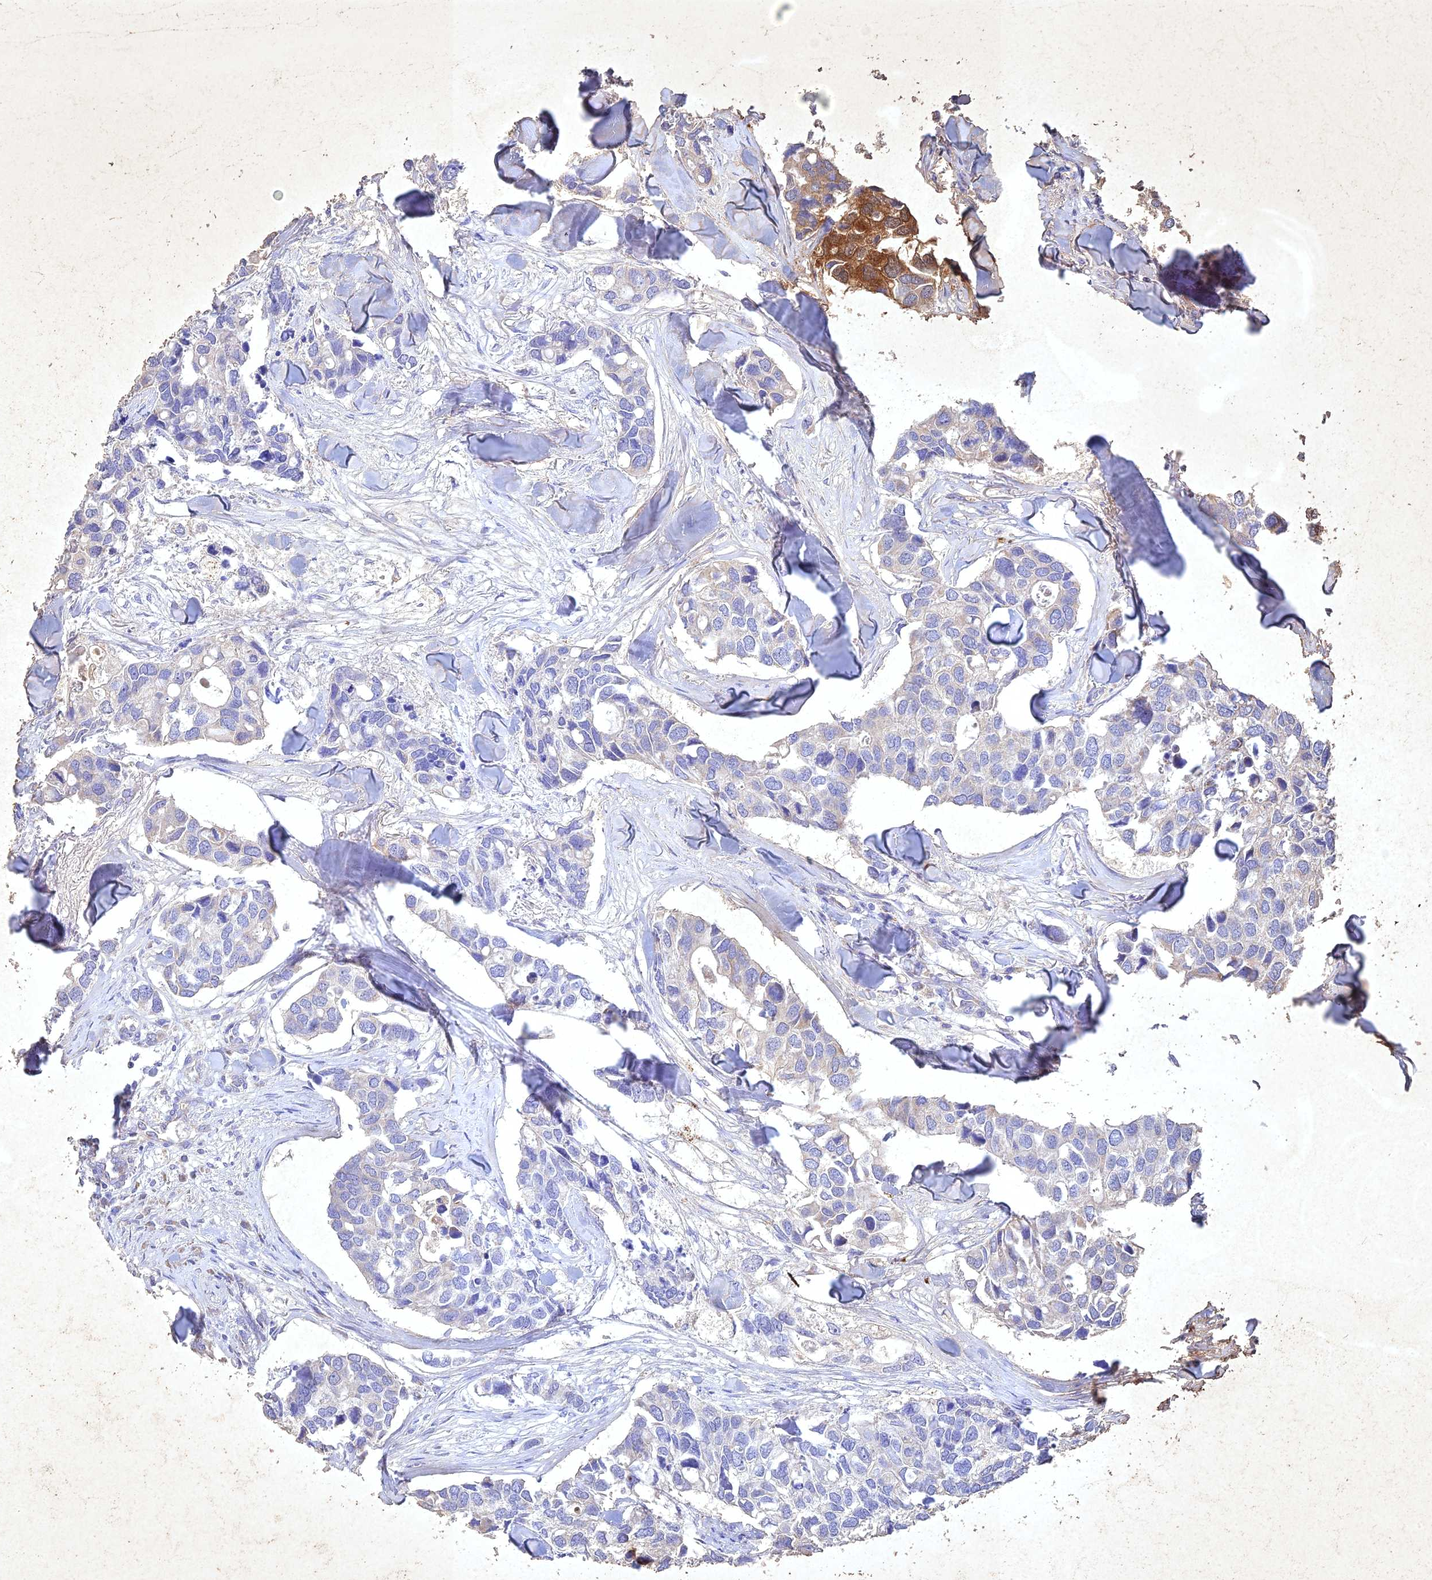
{"staining": {"intensity": "negative", "quantity": "none", "location": "none"}, "tissue": "breast cancer", "cell_type": "Tumor cells", "image_type": "cancer", "snomed": [{"axis": "morphology", "description": "Duct carcinoma"}, {"axis": "topography", "description": "Breast"}], "caption": "Invasive ductal carcinoma (breast) was stained to show a protein in brown. There is no significant positivity in tumor cells. (Immunohistochemistry, brightfield microscopy, high magnification).", "gene": "NDUFV1", "patient": {"sex": "female", "age": 83}}